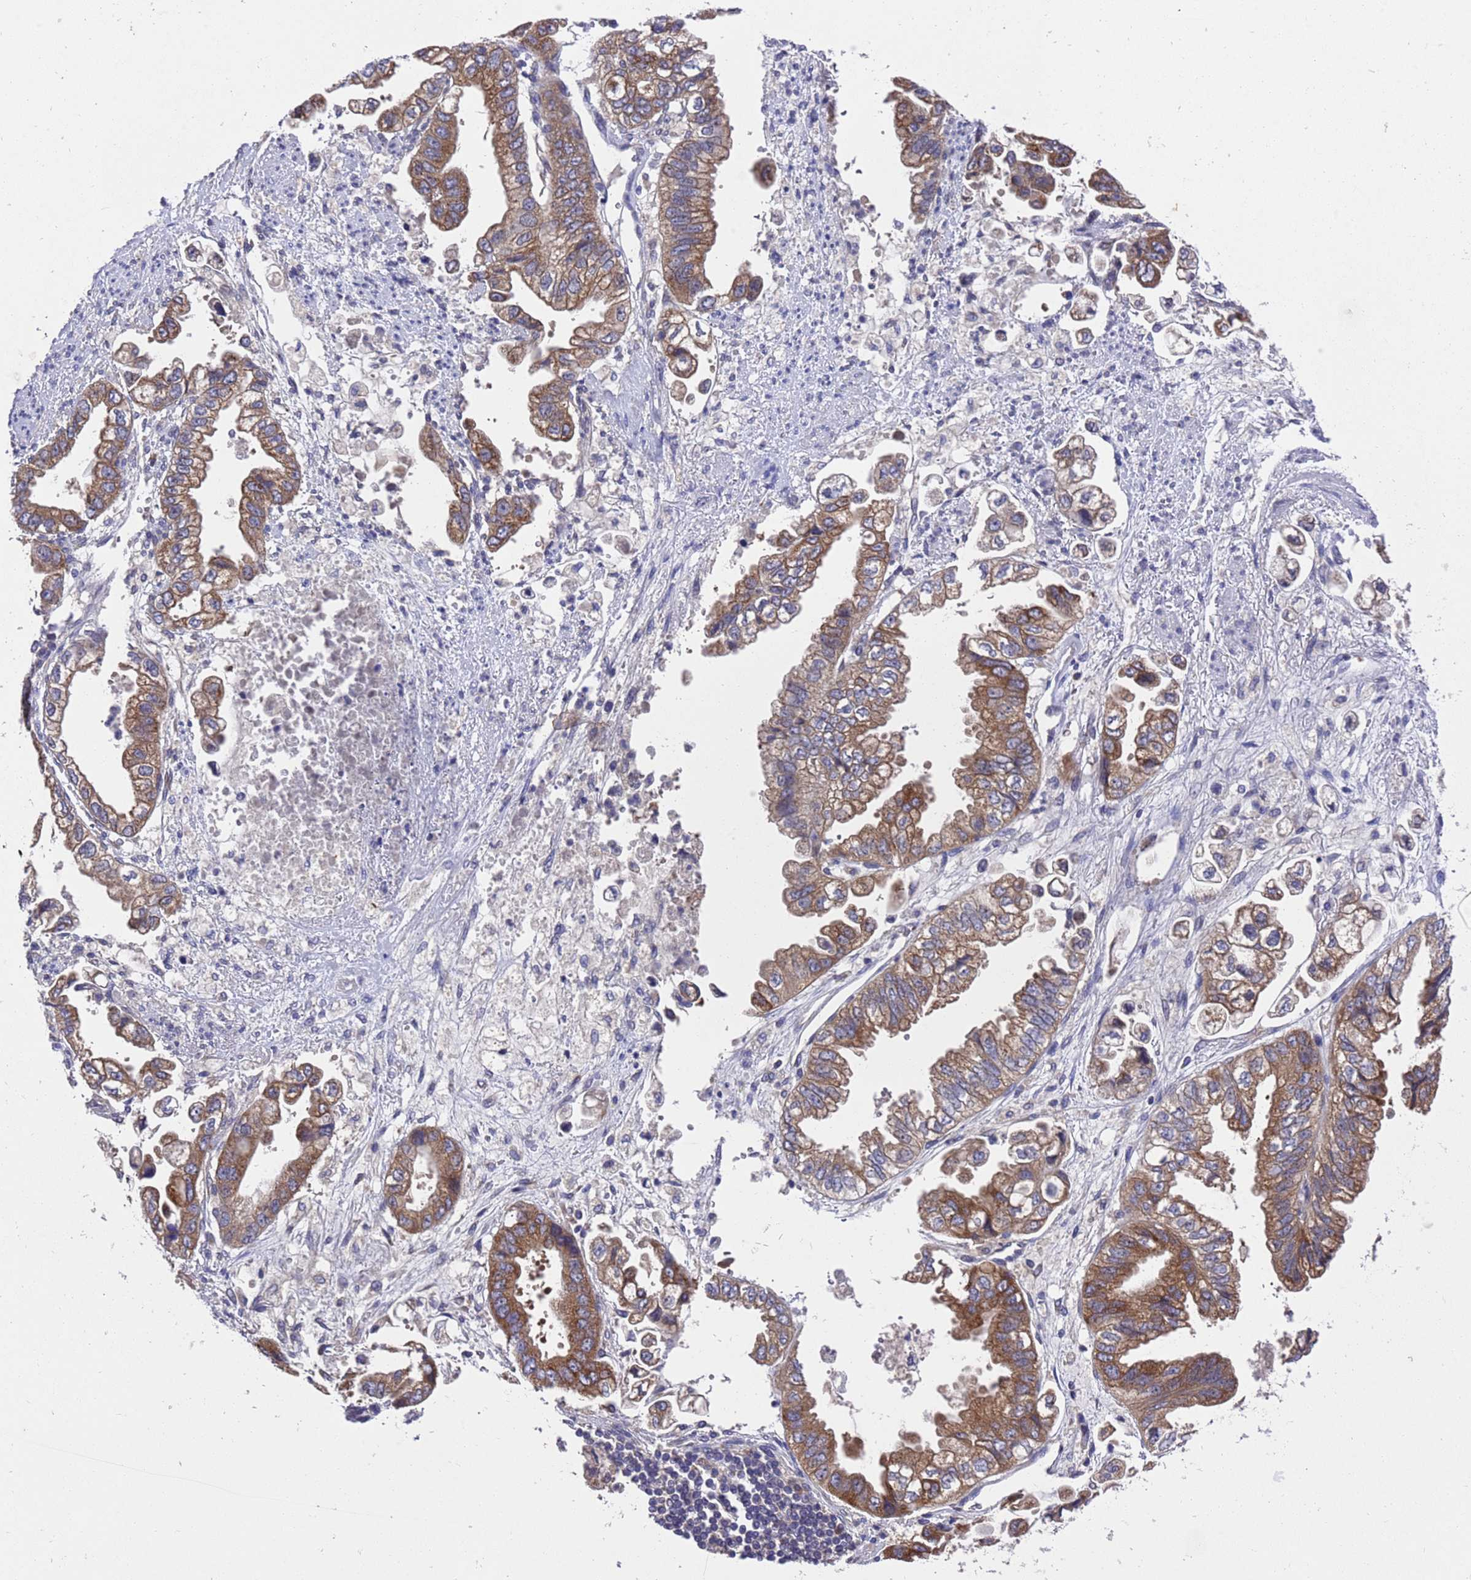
{"staining": {"intensity": "moderate", "quantity": ">75%", "location": "cytoplasmic/membranous"}, "tissue": "stomach cancer", "cell_type": "Tumor cells", "image_type": "cancer", "snomed": [{"axis": "morphology", "description": "Adenocarcinoma, NOS"}, {"axis": "topography", "description": "Stomach"}], "caption": "IHC histopathology image of stomach adenocarcinoma stained for a protein (brown), which shows medium levels of moderate cytoplasmic/membranous positivity in about >75% of tumor cells.", "gene": "DCAF12L2", "patient": {"sex": "male", "age": 62}}